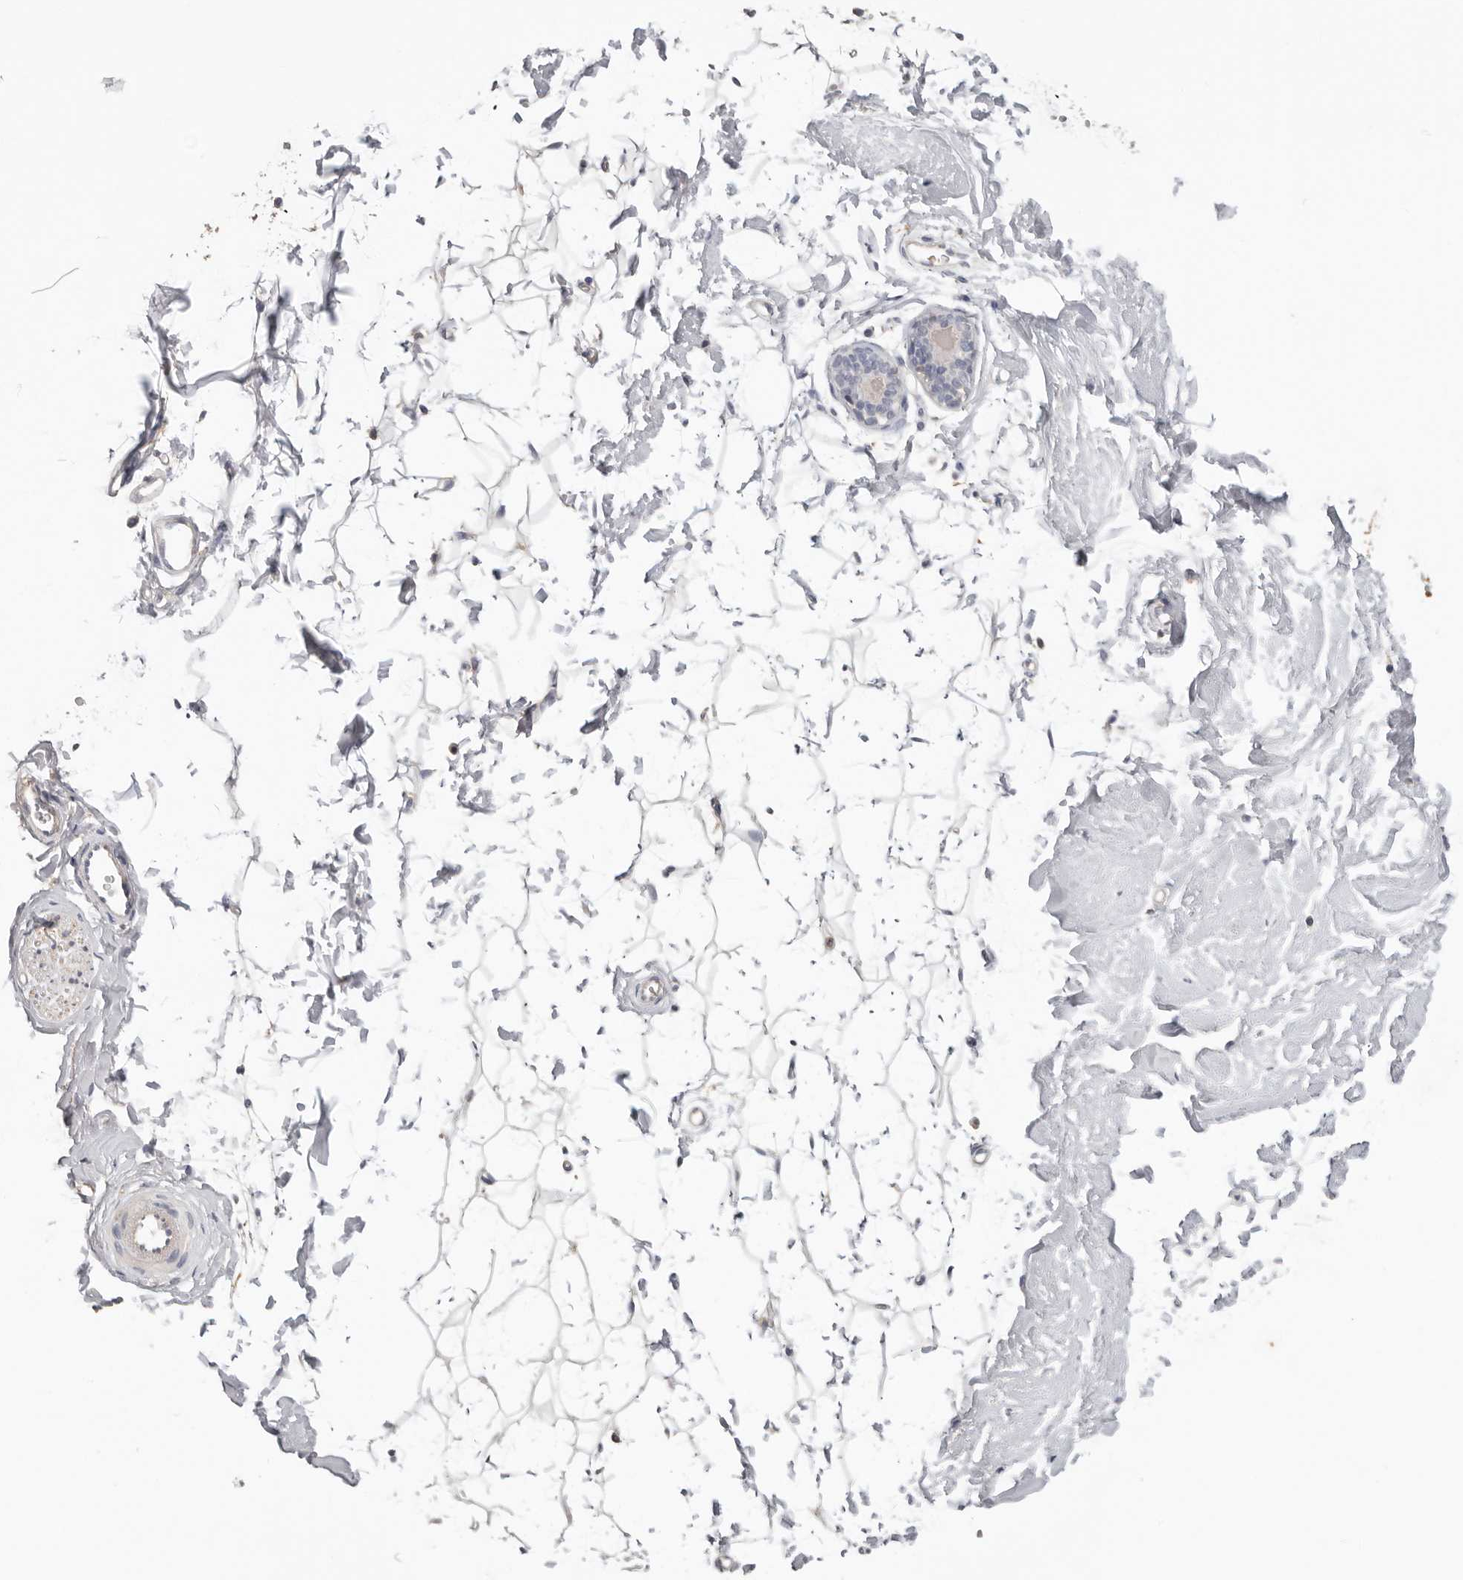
{"staining": {"intensity": "negative", "quantity": "none", "location": "none"}, "tissue": "adipose tissue", "cell_type": "Adipocytes", "image_type": "normal", "snomed": [{"axis": "morphology", "description": "Normal tissue, NOS"}, {"axis": "topography", "description": "Breast"}], "caption": "This photomicrograph is of benign adipose tissue stained with IHC to label a protein in brown with the nuclei are counter-stained blue. There is no positivity in adipocytes. (DAB (3,3'-diaminobenzidine) IHC visualized using brightfield microscopy, high magnification).", "gene": "WDTC1", "patient": {"sex": "female", "age": 23}}